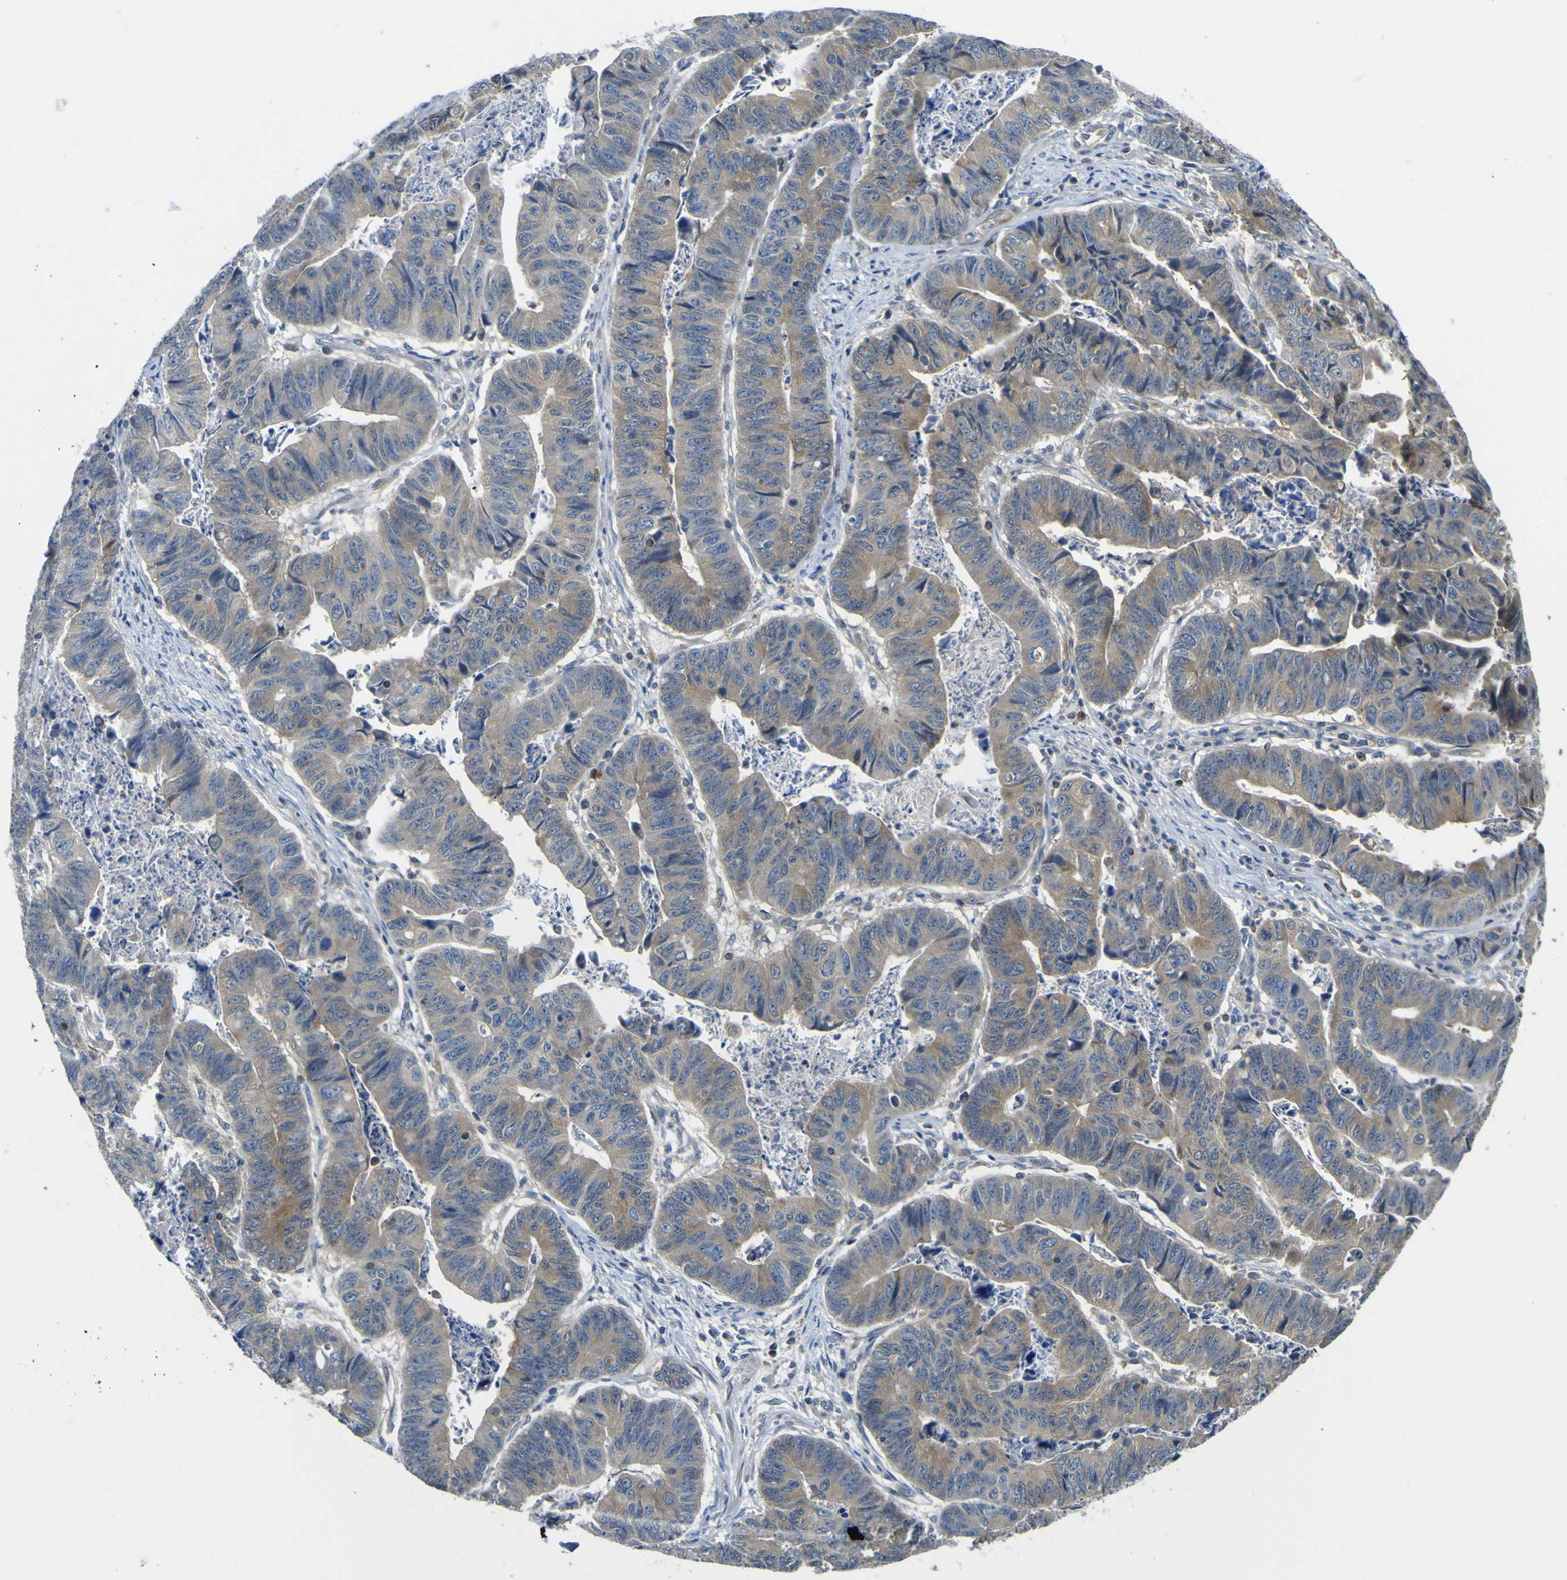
{"staining": {"intensity": "moderate", "quantity": ">75%", "location": "cytoplasmic/membranous"}, "tissue": "stomach cancer", "cell_type": "Tumor cells", "image_type": "cancer", "snomed": [{"axis": "morphology", "description": "Adenocarcinoma, NOS"}, {"axis": "topography", "description": "Stomach, lower"}], "caption": "This is a histology image of immunohistochemistry staining of stomach cancer (adenocarcinoma), which shows moderate expression in the cytoplasmic/membranous of tumor cells.", "gene": "EML2", "patient": {"sex": "male", "age": 77}}